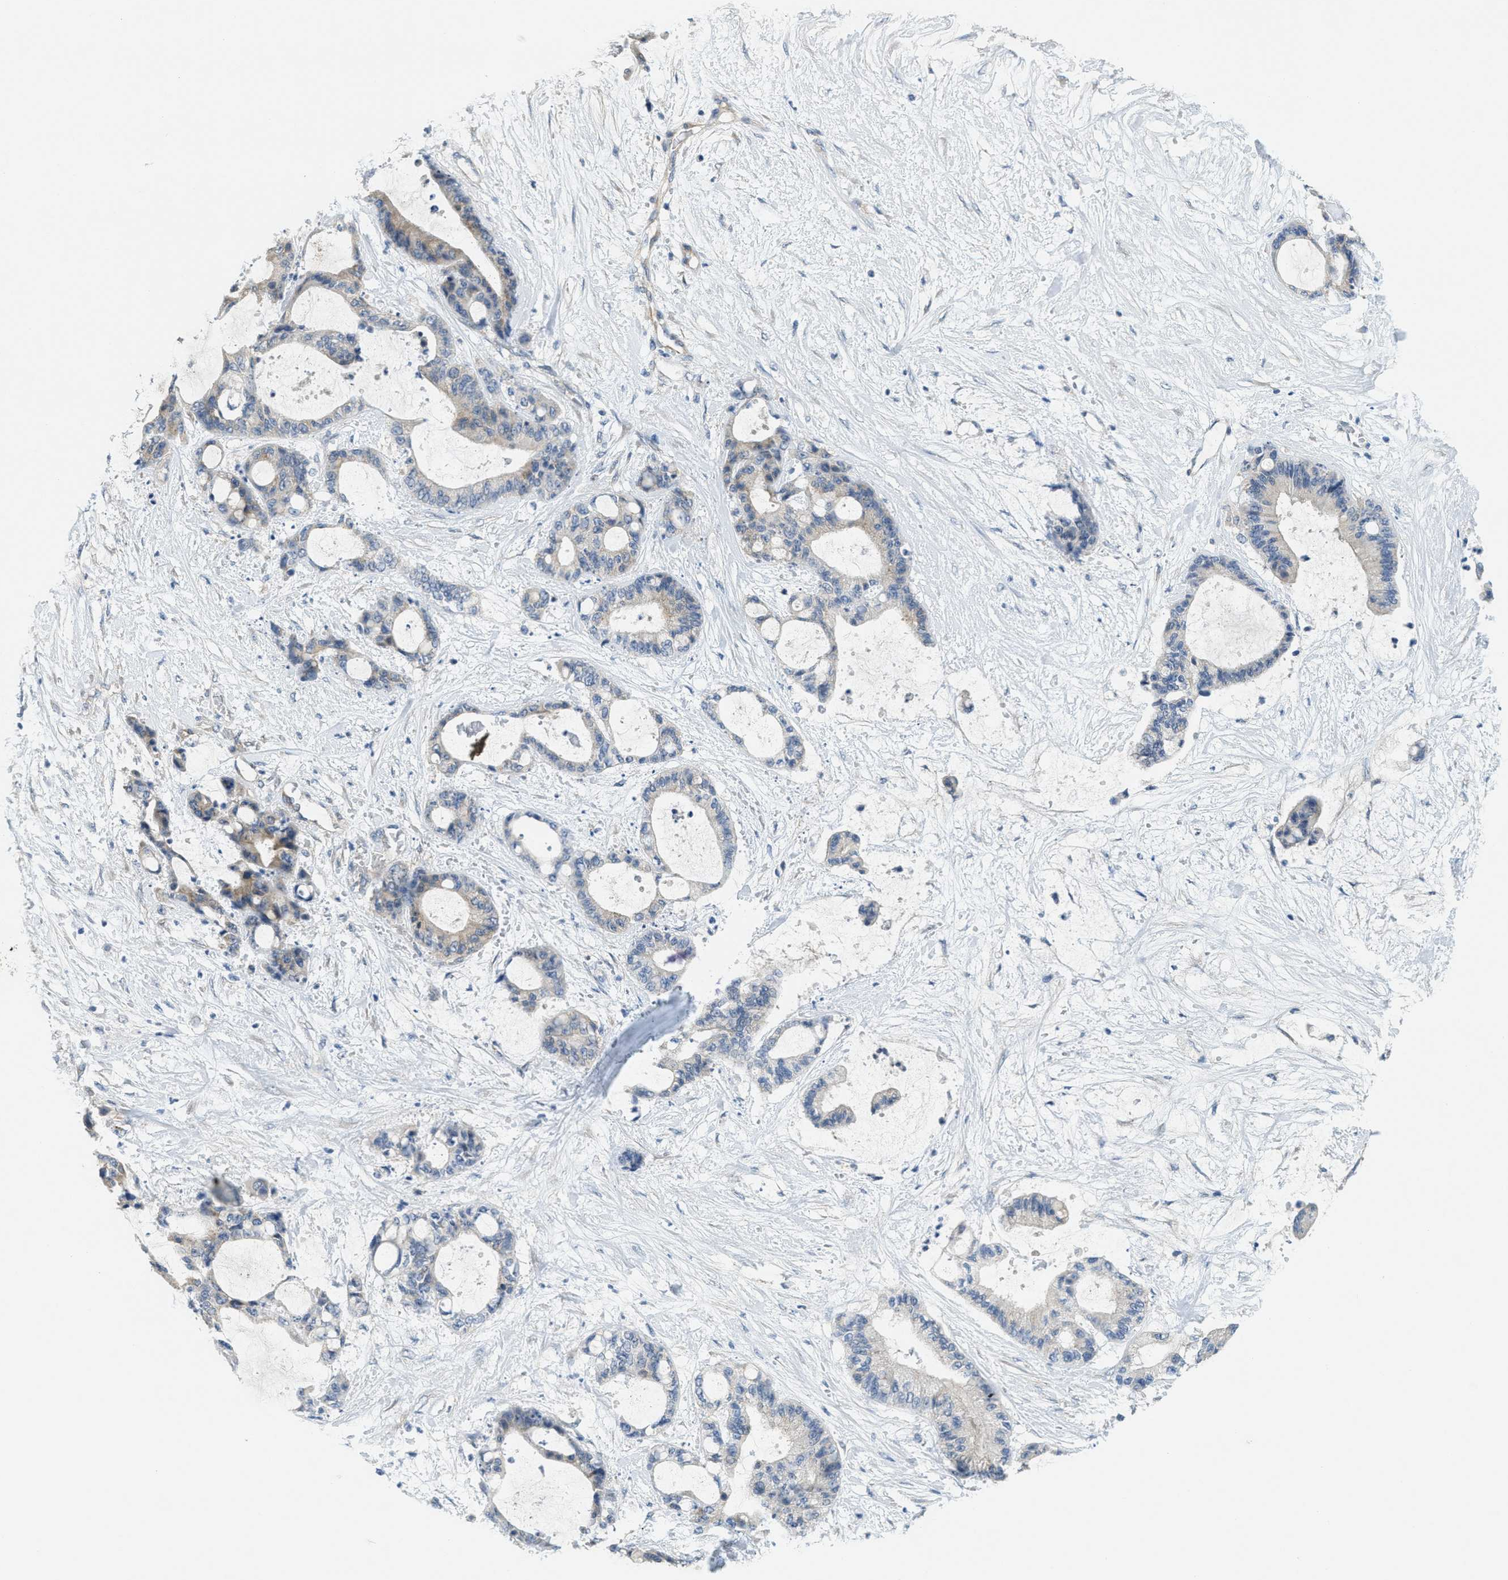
{"staining": {"intensity": "weak", "quantity": "25%-75%", "location": "cytoplasmic/membranous"}, "tissue": "liver cancer", "cell_type": "Tumor cells", "image_type": "cancer", "snomed": [{"axis": "morphology", "description": "Cholangiocarcinoma"}, {"axis": "topography", "description": "Liver"}], "caption": "Immunohistochemical staining of human cholangiocarcinoma (liver) shows low levels of weak cytoplasmic/membranous protein positivity in about 25%-75% of tumor cells.", "gene": "ZFYVE9", "patient": {"sex": "female", "age": 73}}